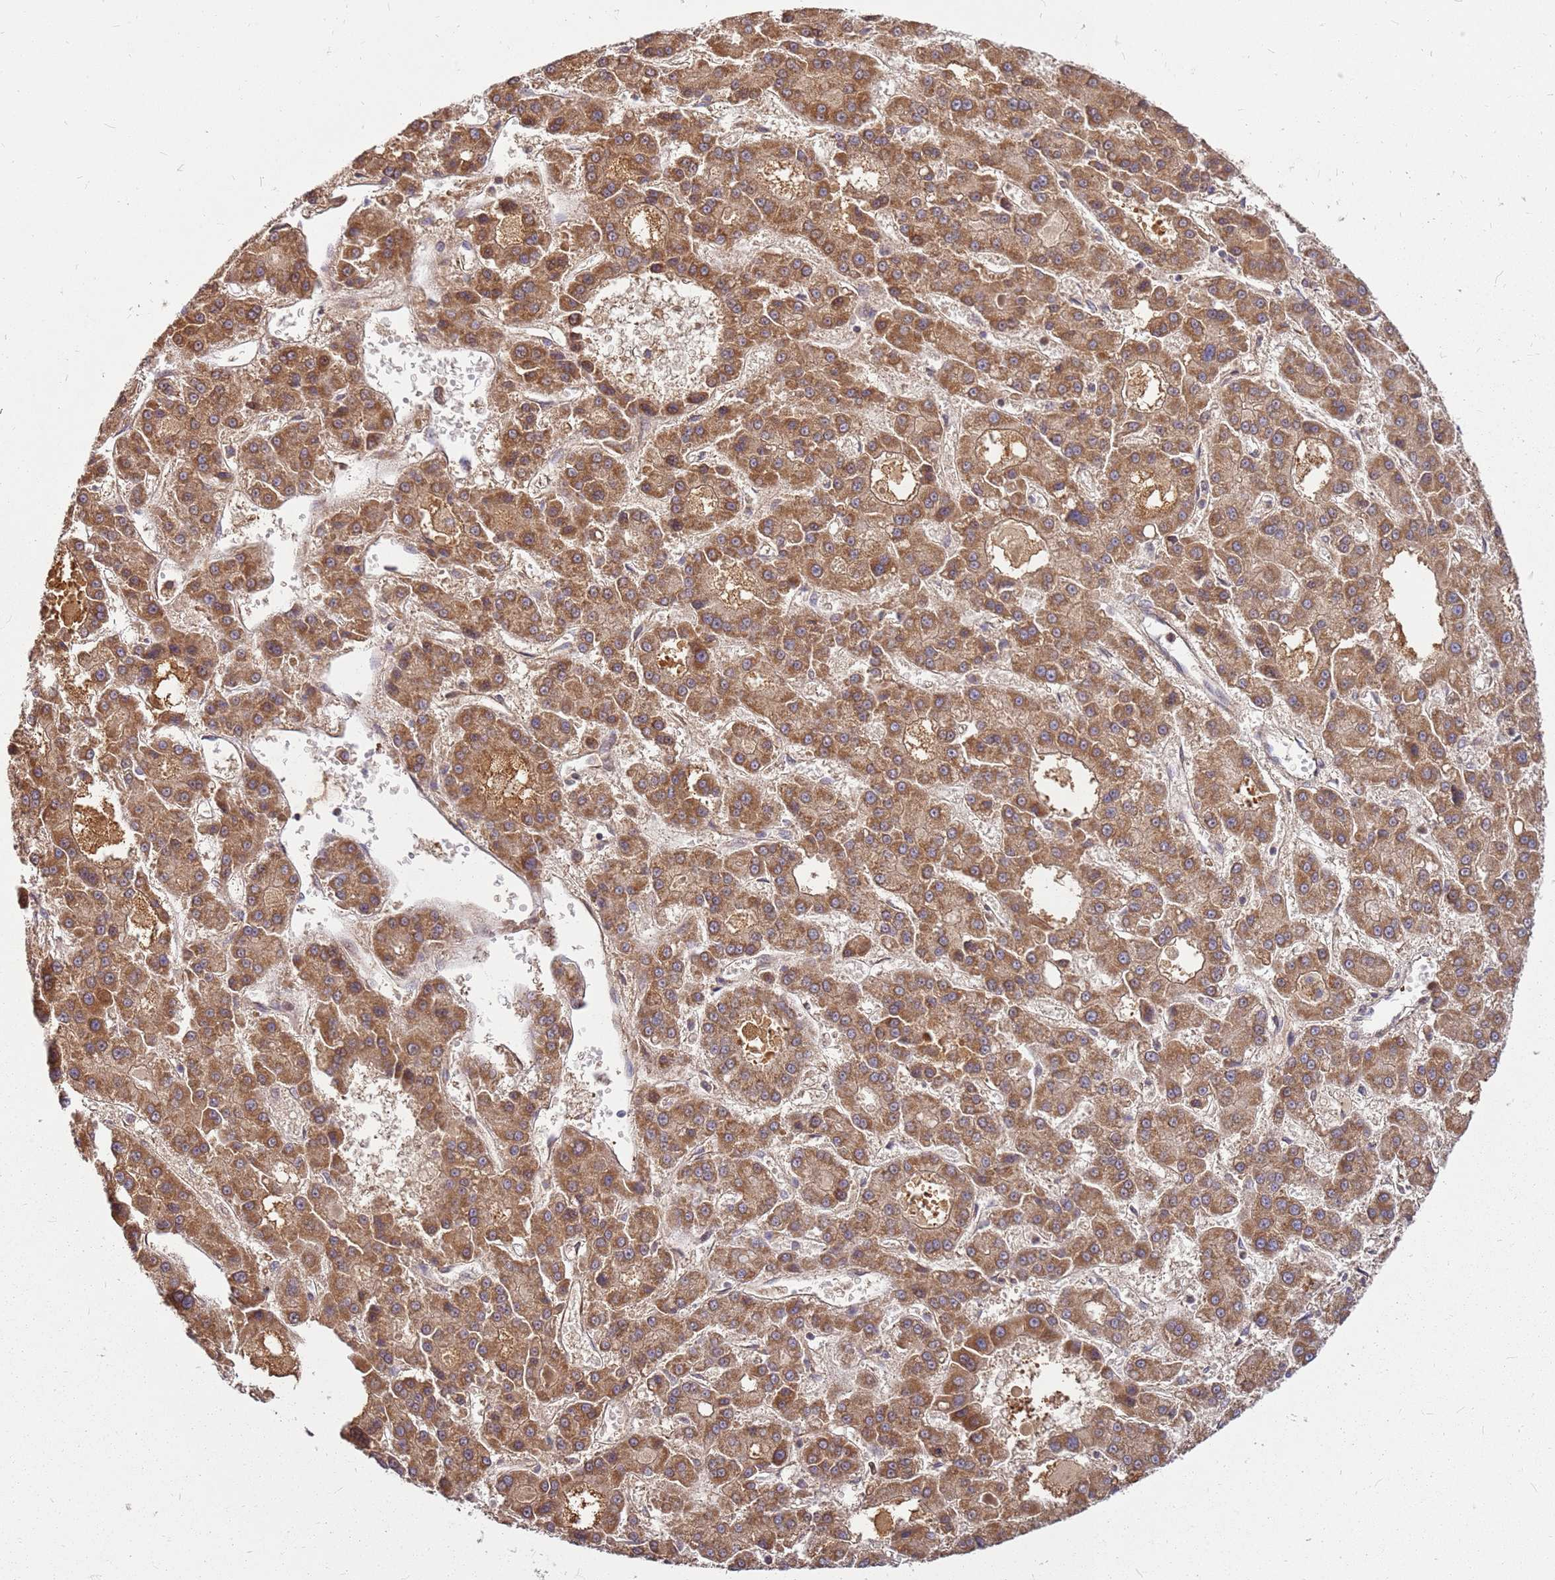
{"staining": {"intensity": "moderate", "quantity": ">75%", "location": "cytoplasmic/membranous"}, "tissue": "liver cancer", "cell_type": "Tumor cells", "image_type": "cancer", "snomed": [{"axis": "morphology", "description": "Carcinoma, Hepatocellular, NOS"}, {"axis": "topography", "description": "Liver"}], "caption": "Protein staining reveals moderate cytoplasmic/membranous staining in about >75% of tumor cells in liver cancer.", "gene": "CCDC159", "patient": {"sex": "male", "age": 70}}